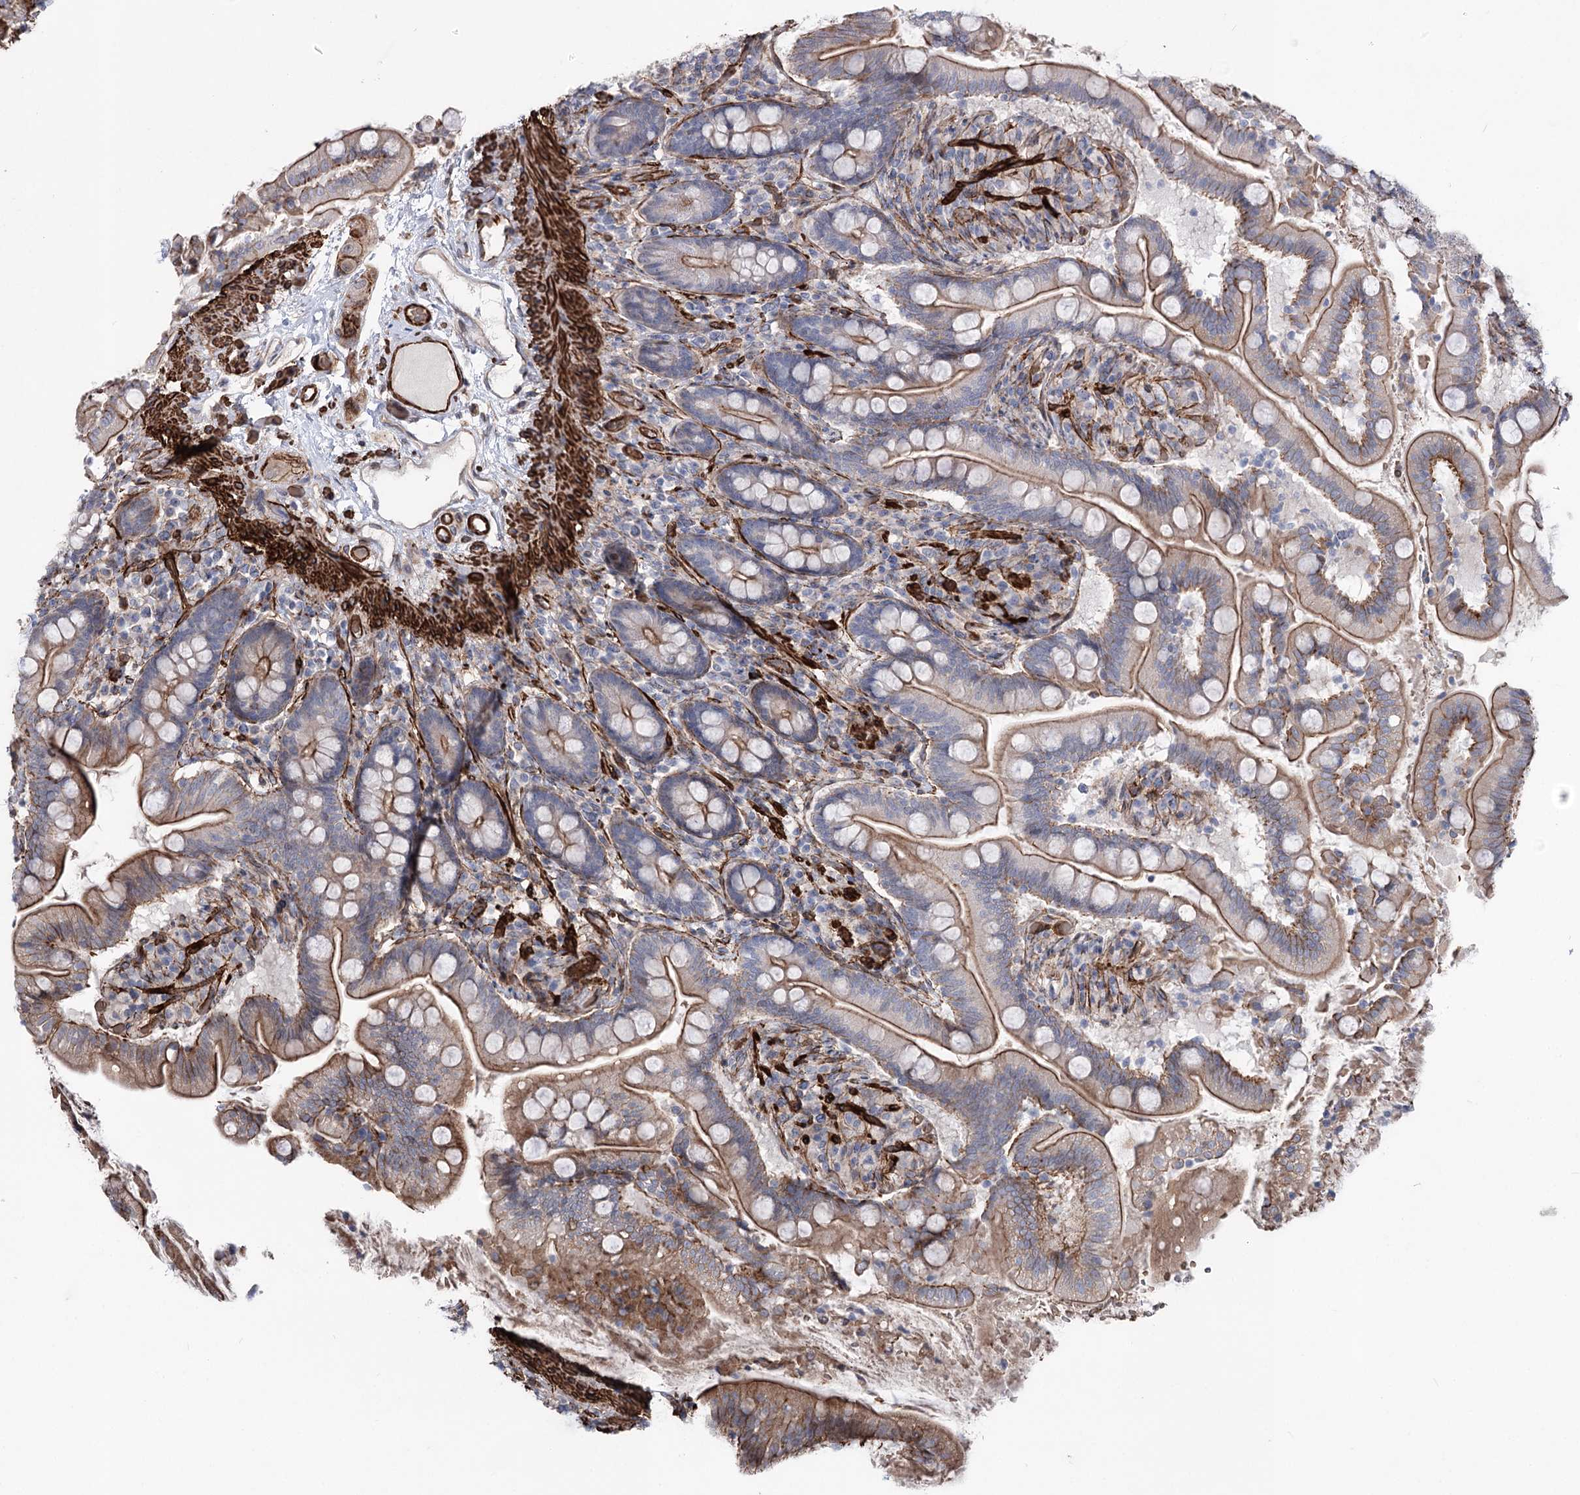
{"staining": {"intensity": "moderate", "quantity": "25%-75%", "location": "cytoplasmic/membranous"}, "tissue": "small intestine", "cell_type": "Glandular cells", "image_type": "normal", "snomed": [{"axis": "morphology", "description": "Normal tissue, NOS"}, {"axis": "topography", "description": "Small intestine"}], "caption": "Protein expression by IHC demonstrates moderate cytoplasmic/membranous expression in approximately 25%-75% of glandular cells in unremarkable small intestine.", "gene": "ARHGAP20", "patient": {"sex": "female", "age": 64}}